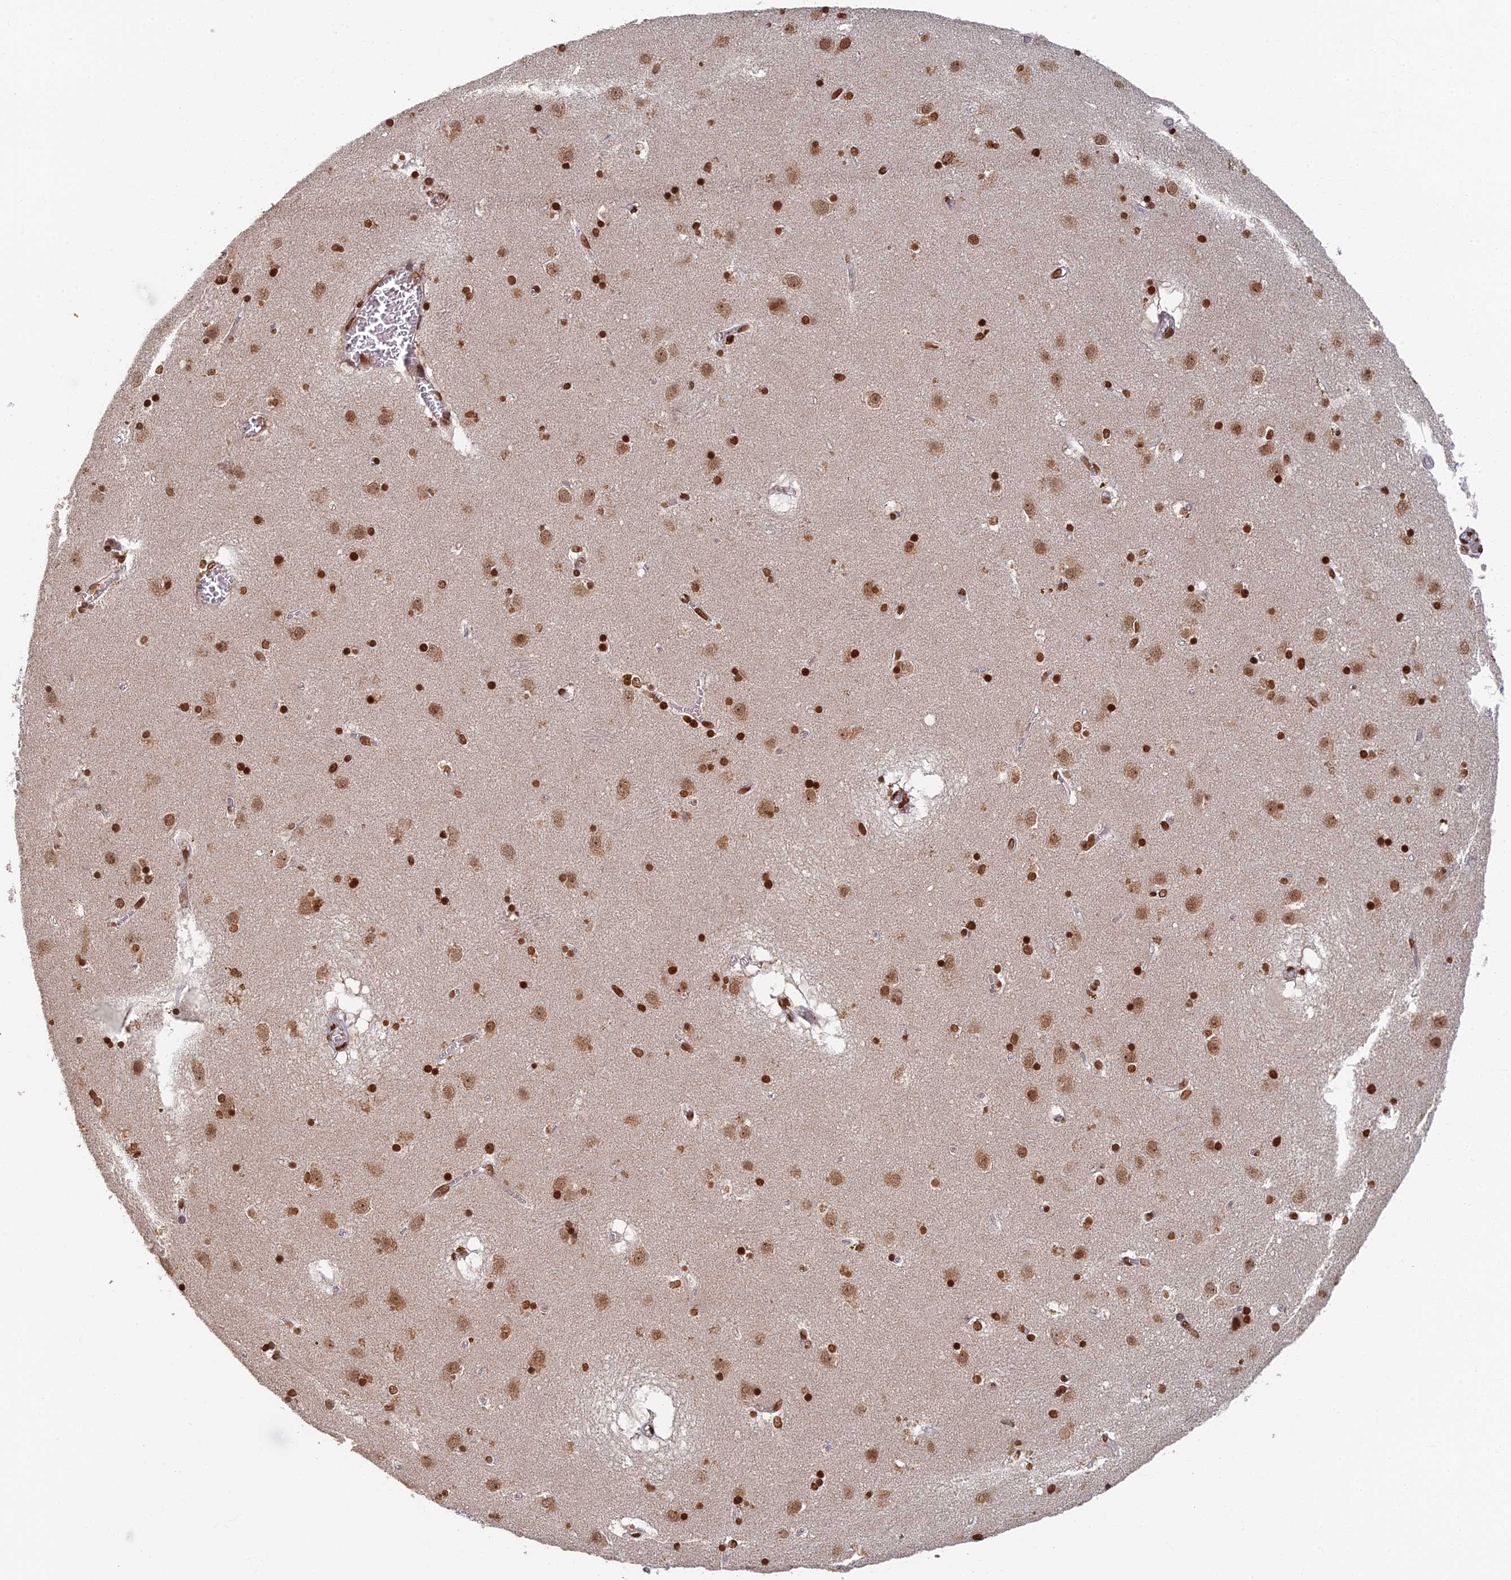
{"staining": {"intensity": "moderate", "quantity": "<25%", "location": "nuclear"}, "tissue": "caudate", "cell_type": "Glial cells", "image_type": "normal", "snomed": [{"axis": "morphology", "description": "Normal tissue, NOS"}, {"axis": "topography", "description": "Lateral ventricle wall"}], "caption": "The histopathology image shows a brown stain indicating the presence of a protein in the nuclear of glial cells in caudate. The protein is shown in brown color, while the nuclei are stained blue.", "gene": "GPATCH1", "patient": {"sex": "male", "age": 70}}